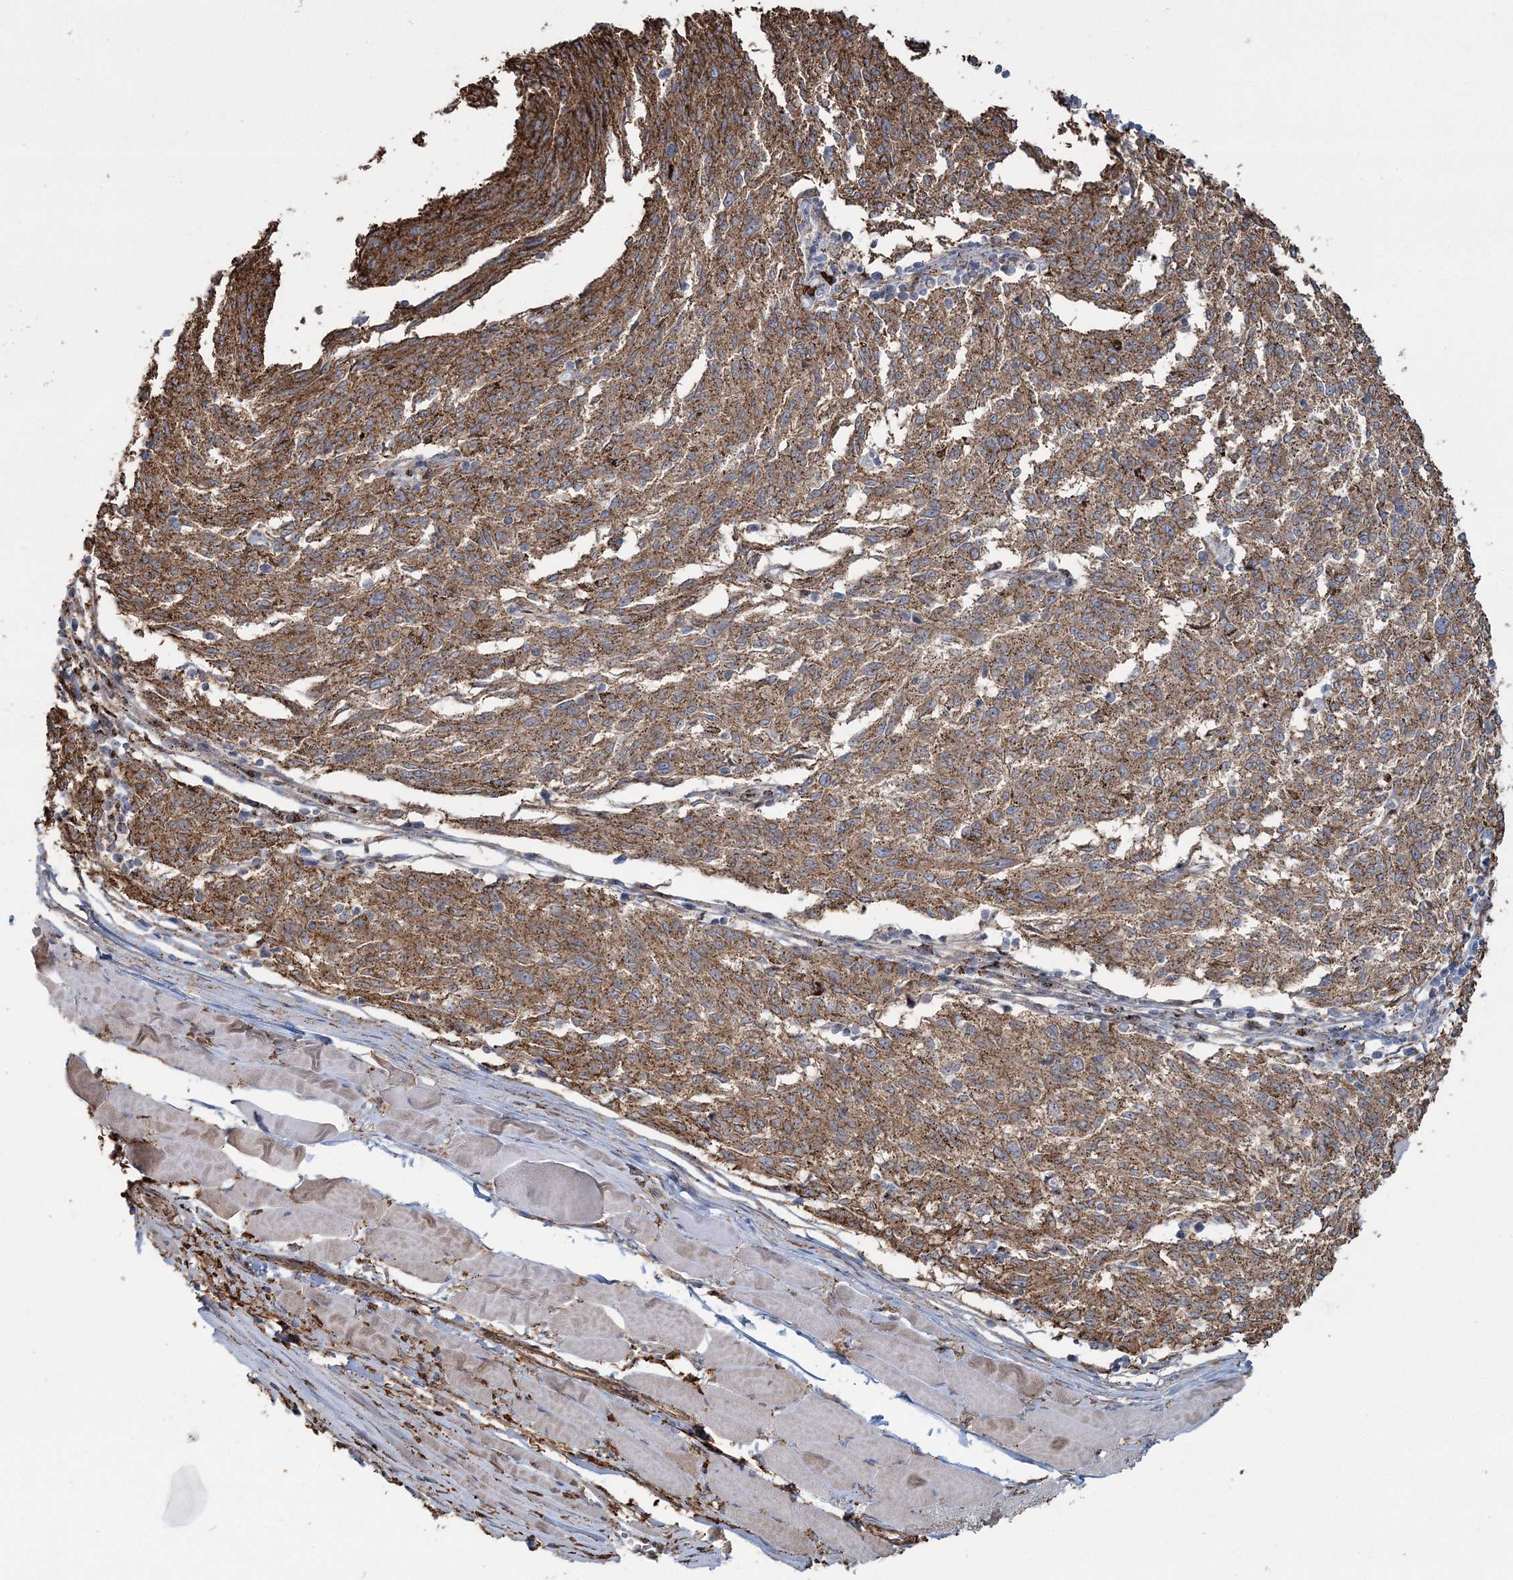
{"staining": {"intensity": "moderate", "quantity": ">75%", "location": "cytoplasmic/membranous"}, "tissue": "melanoma", "cell_type": "Tumor cells", "image_type": "cancer", "snomed": [{"axis": "morphology", "description": "Malignant melanoma, NOS"}, {"axis": "topography", "description": "Skin"}], "caption": "The immunohistochemical stain highlights moderate cytoplasmic/membranous staining in tumor cells of melanoma tissue.", "gene": "TRAF3IP2", "patient": {"sex": "female", "age": 72}}